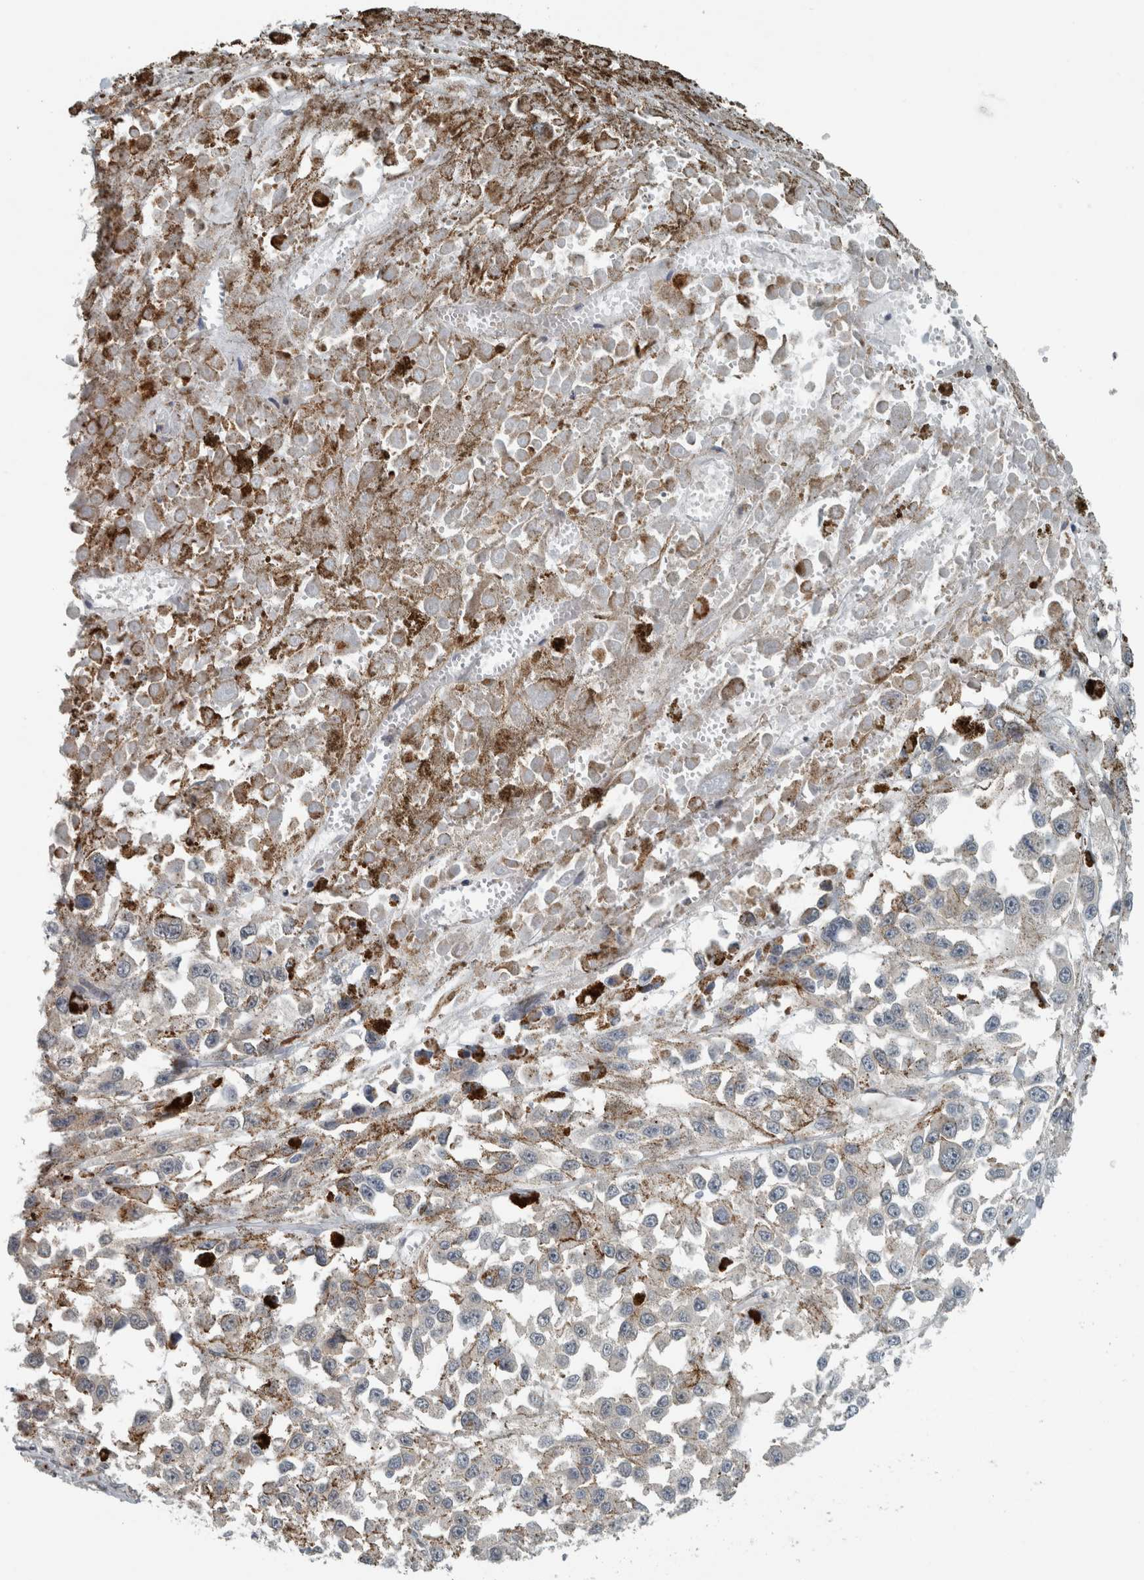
{"staining": {"intensity": "negative", "quantity": "none", "location": "none"}, "tissue": "melanoma", "cell_type": "Tumor cells", "image_type": "cancer", "snomed": [{"axis": "morphology", "description": "Malignant melanoma, Metastatic site"}, {"axis": "topography", "description": "Lymph node"}], "caption": "An immunohistochemistry micrograph of melanoma is shown. There is no staining in tumor cells of melanoma.", "gene": "KIF1C", "patient": {"sex": "male", "age": 59}}